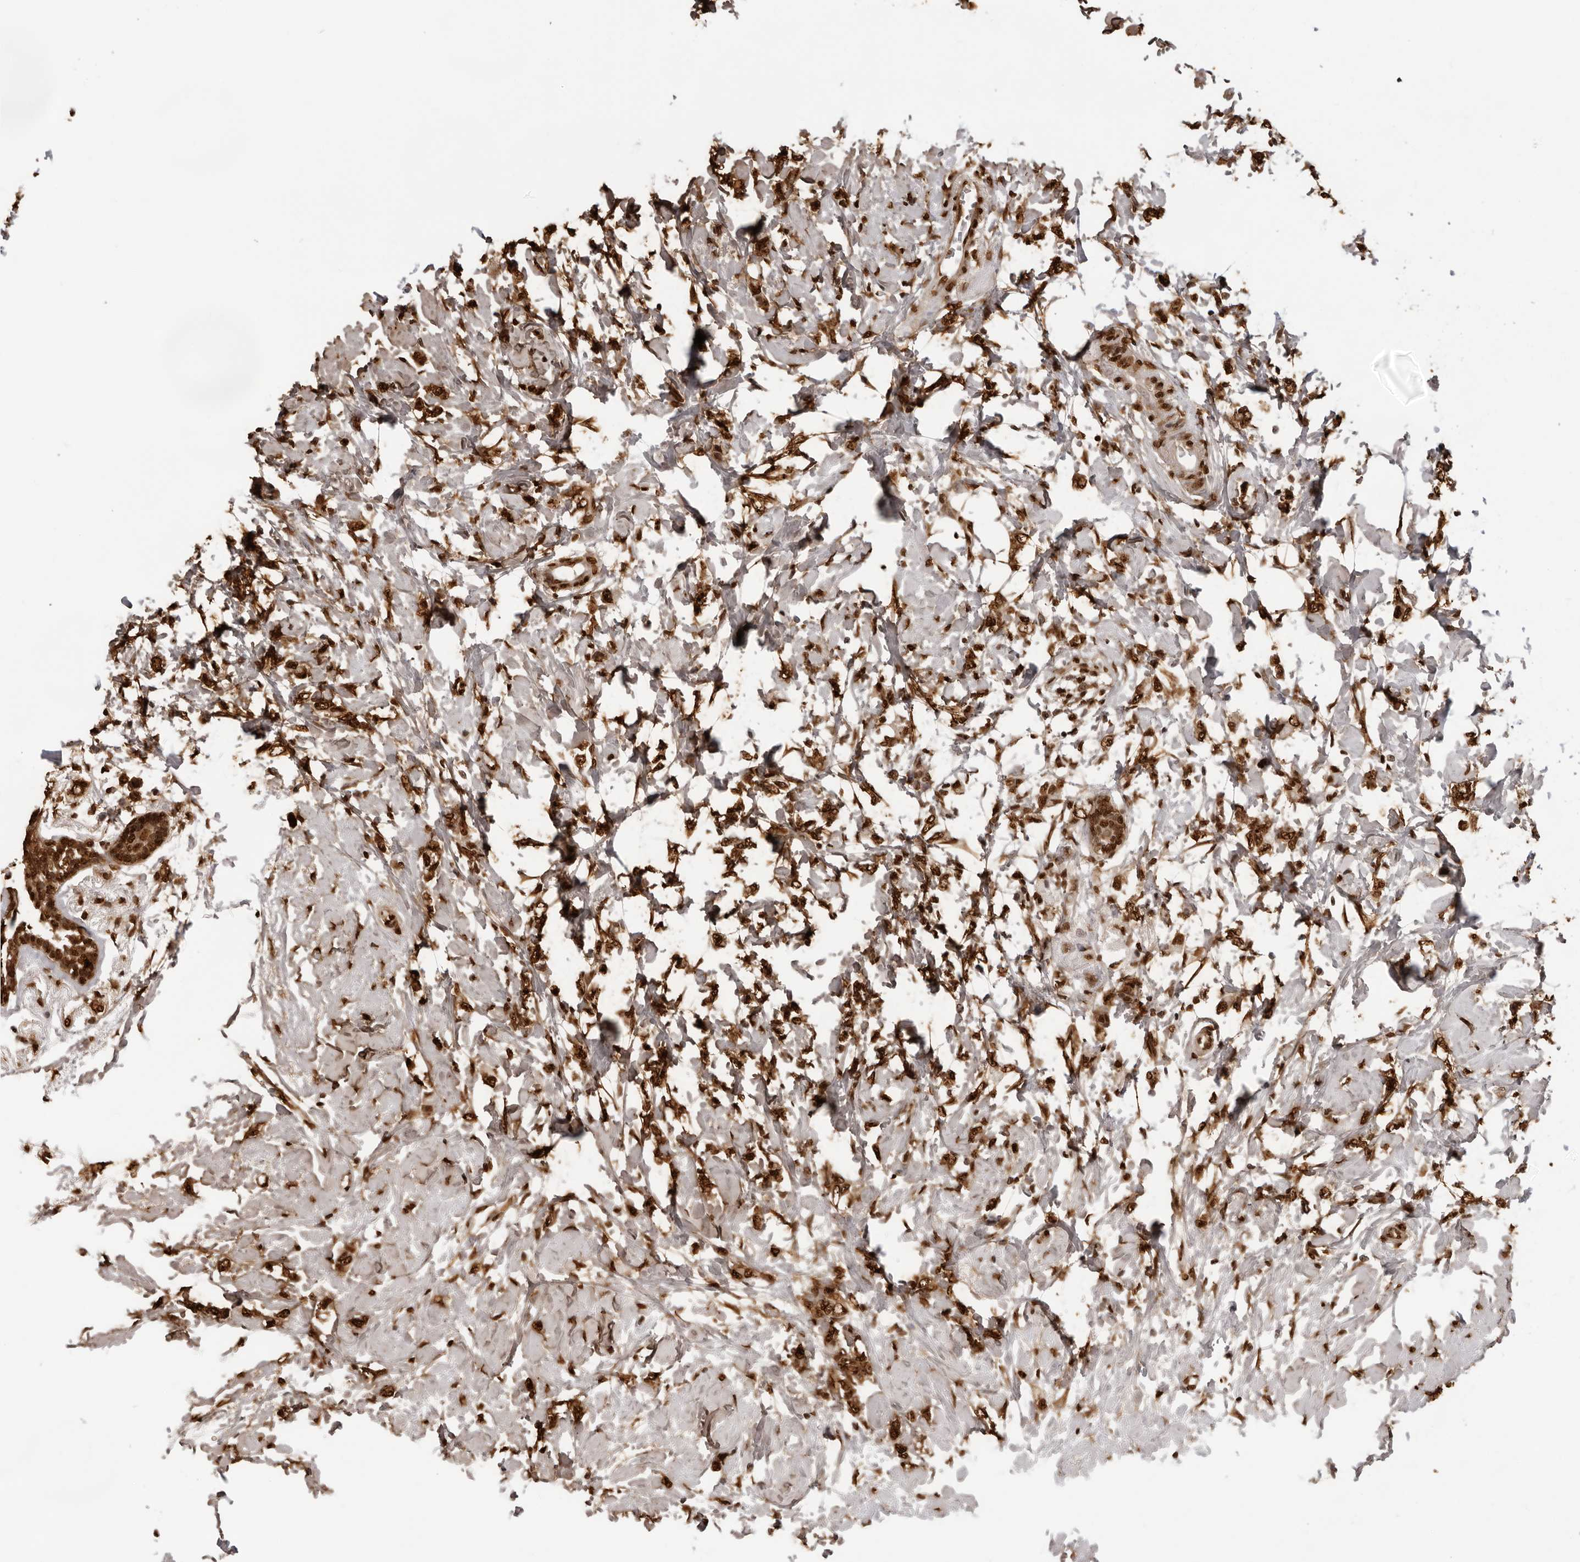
{"staining": {"intensity": "strong", "quantity": ">75%", "location": "cytoplasmic/membranous,nuclear"}, "tissue": "breast cancer", "cell_type": "Tumor cells", "image_type": "cancer", "snomed": [{"axis": "morphology", "description": "Normal tissue, NOS"}, {"axis": "morphology", "description": "Lobular carcinoma"}, {"axis": "topography", "description": "Breast"}], "caption": "An IHC image of tumor tissue is shown. Protein staining in brown labels strong cytoplasmic/membranous and nuclear positivity in breast cancer within tumor cells.", "gene": "ZFP91", "patient": {"sex": "female", "age": 47}}